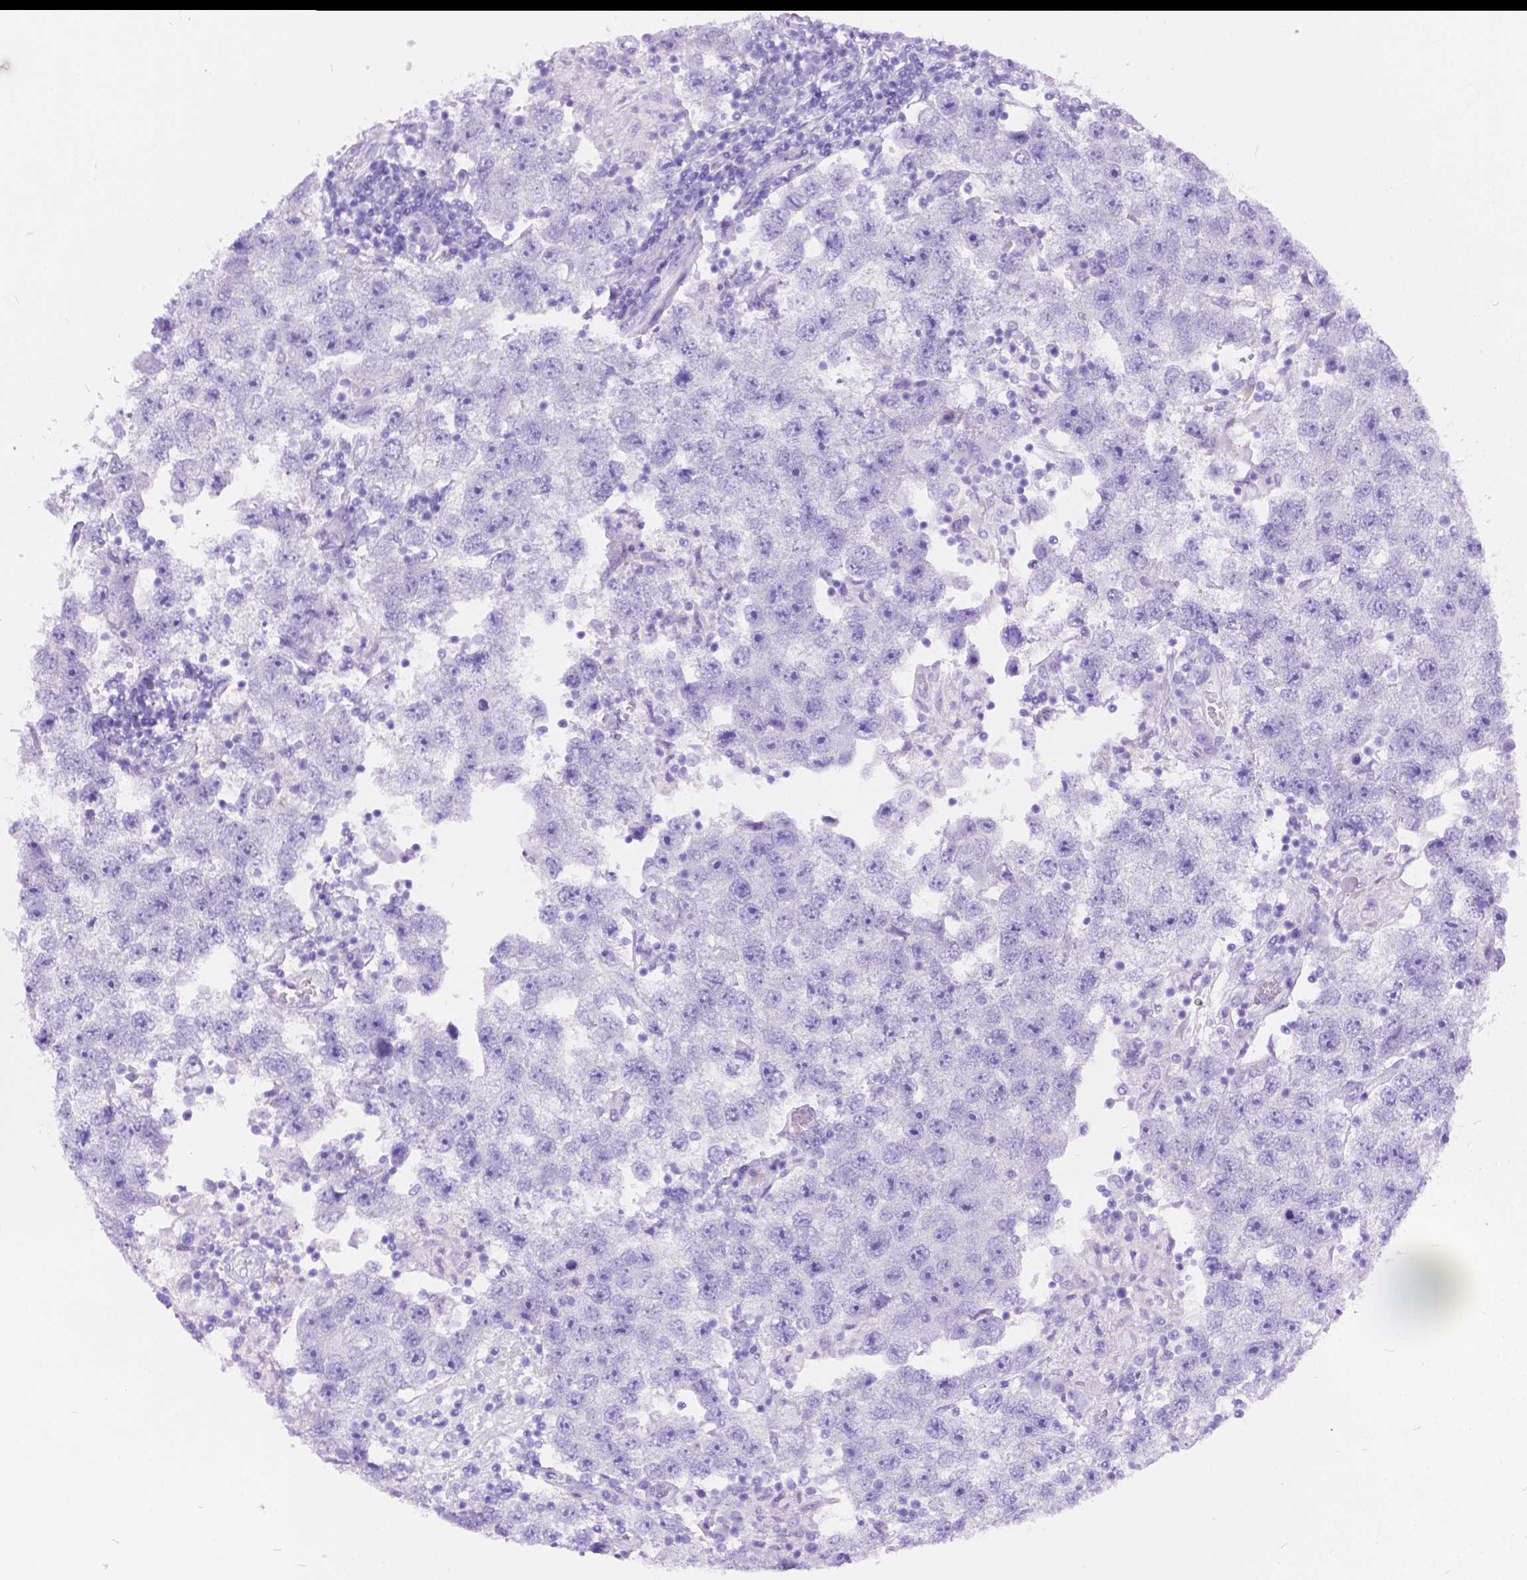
{"staining": {"intensity": "negative", "quantity": "none", "location": "none"}, "tissue": "testis cancer", "cell_type": "Tumor cells", "image_type": "cancer", "snomed": [{"axis": "morphology", "description": "Seminoma, NOS"}, {"axis": "topography", "description": "Testis"}], "caption": "Tumor cells show no significant protein positivity in testis cancer.", "gene": "CHRM1", "patient": {"sex": "male", "age": 26}}